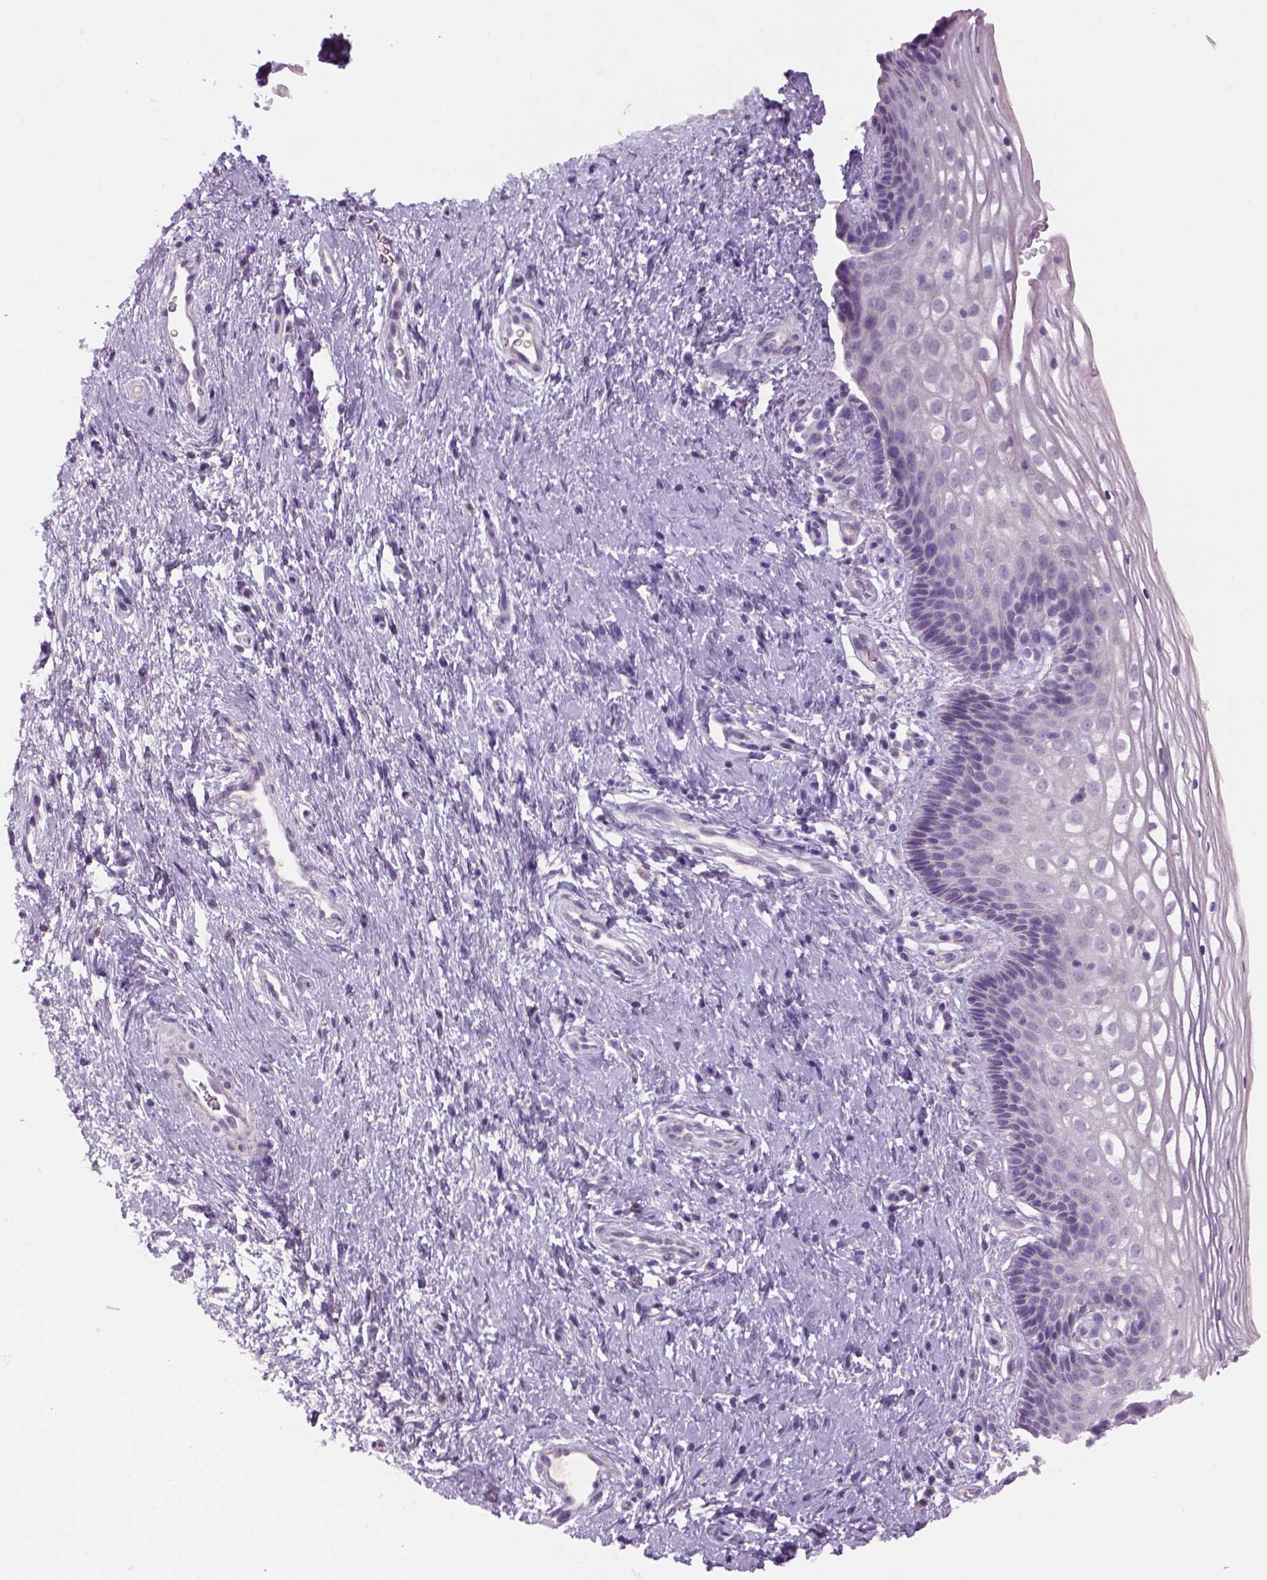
{"staining": {"intensity": "negative", "quantity": "none", "location": "none"}, "tissue": "cervix", "cell_type": "Glandular cells", "image_type": "normal", "snomed": [{"axis": "morphology", "description": "Normal tissue, NOS"}, {"axis": "topography", "description": "Cervix"}], "caption": "The image displays no significant expression in glandular cells of cervix. The staining is performed using DAB brown chromogen with nuclei counter-stained in using hematoxylin.", "gene": "GFI1B", "patient": {"sex": "female", "age": 34}}